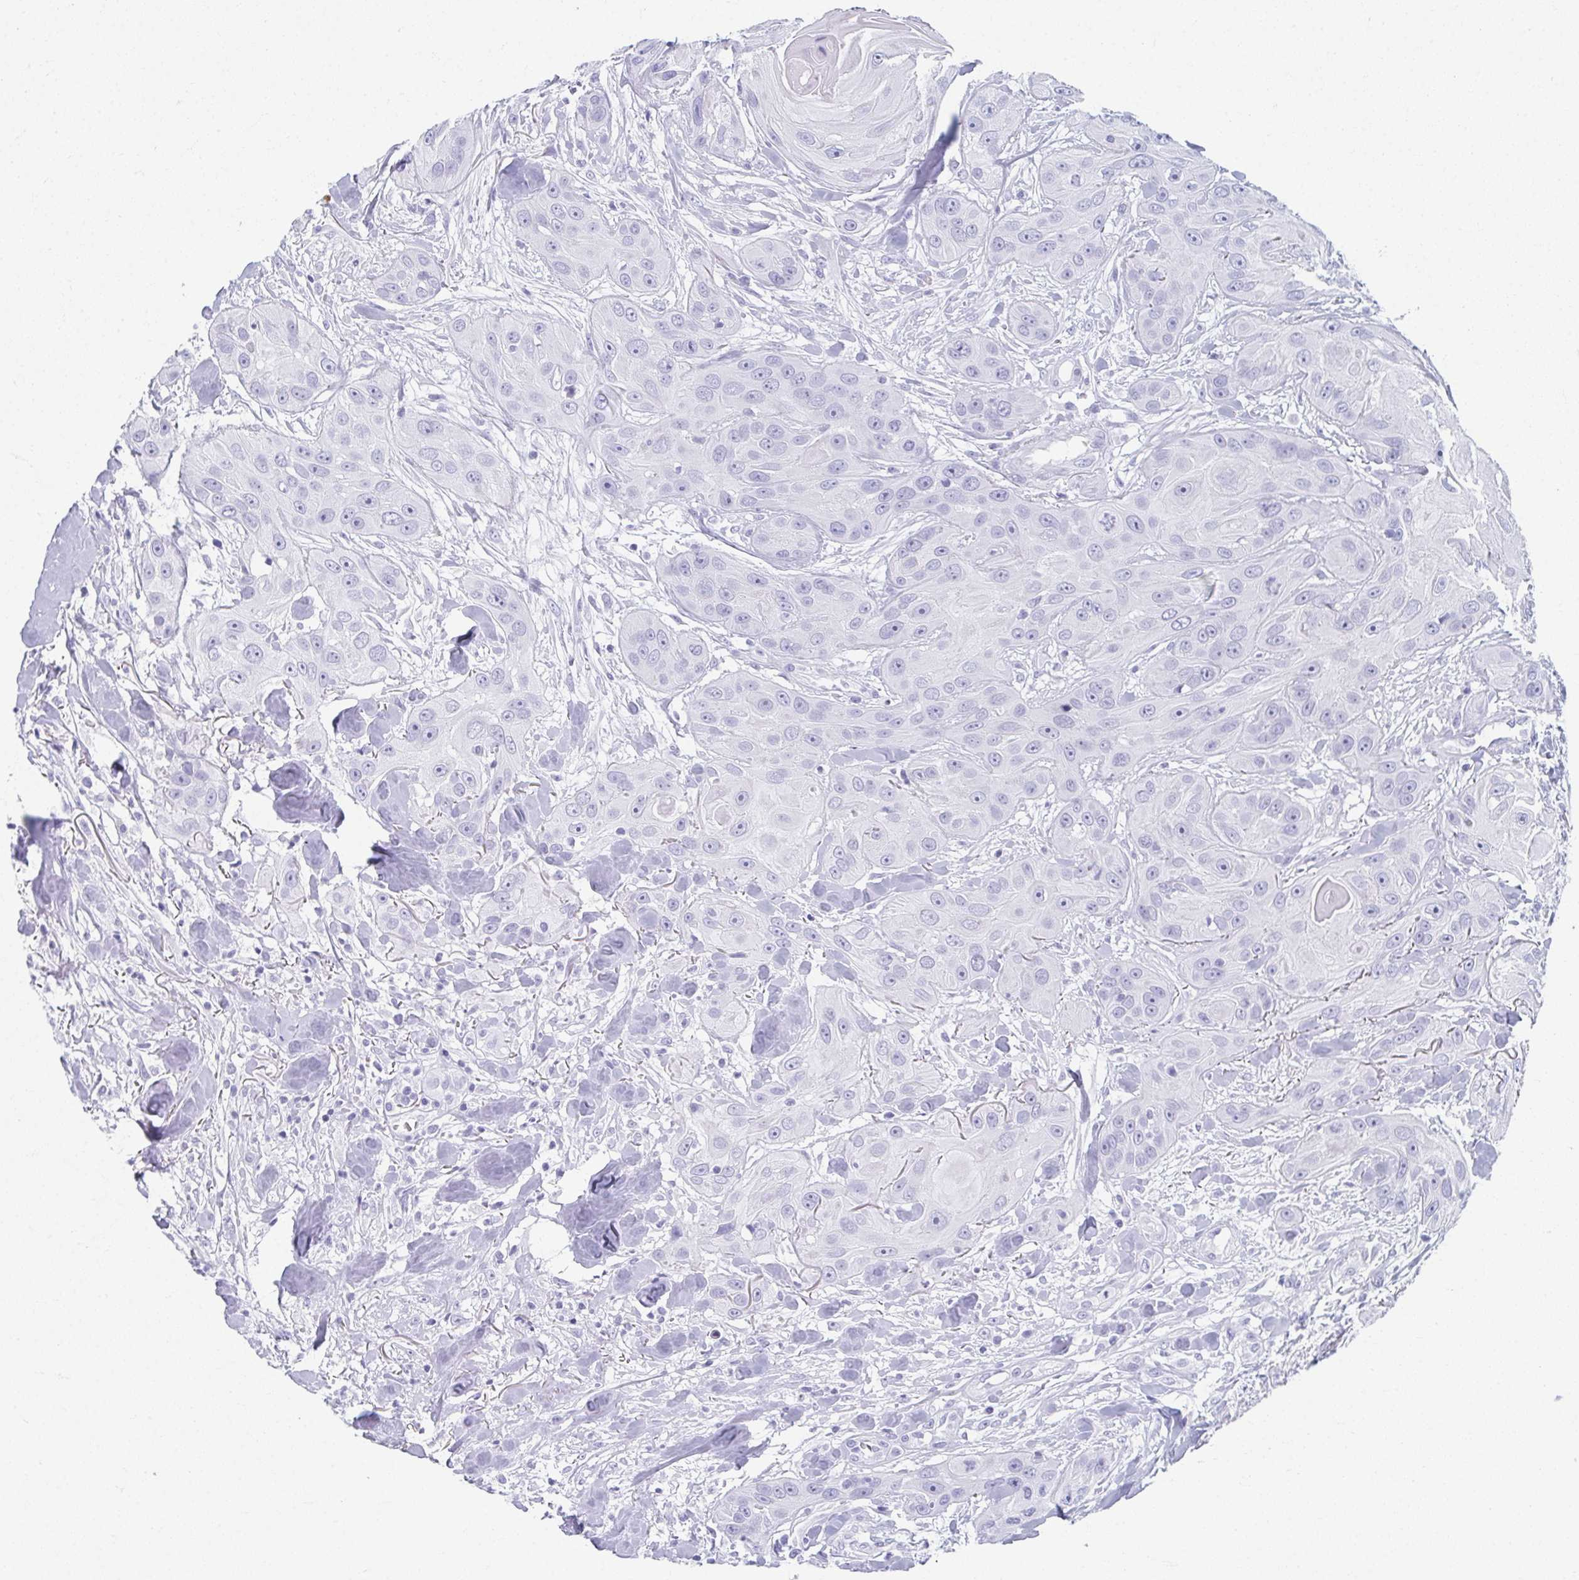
{"staining": {"intensity": "negative", "quantity": "none", "location": "none"}, "tissue": "head and neck cancer", "cell_type": "Tumor cells", "image_type": "cancer", "snomed": [{"axis": "morphology", "description": "Squamous cell carcinoma, NOS"}, {"axis": "topography", "description": "Oral tissue"}, {"axis": "topography", "description": "Head-Neck"}], "caption": "DAB (3,3'-diaminobenzidine) immunohistochemical staining of head and neck squamous cell carcinoma shows no significant staining in tumor cells. The staining was performed using DAB (3,3'-diaminobenzidine) to visualize the protein expression in brown, while the nuclei were stained in blue with hematoxylin (Magnification: 20x).", "gene": "GHRL", "patient": {"sex": "male", "age": 77}}